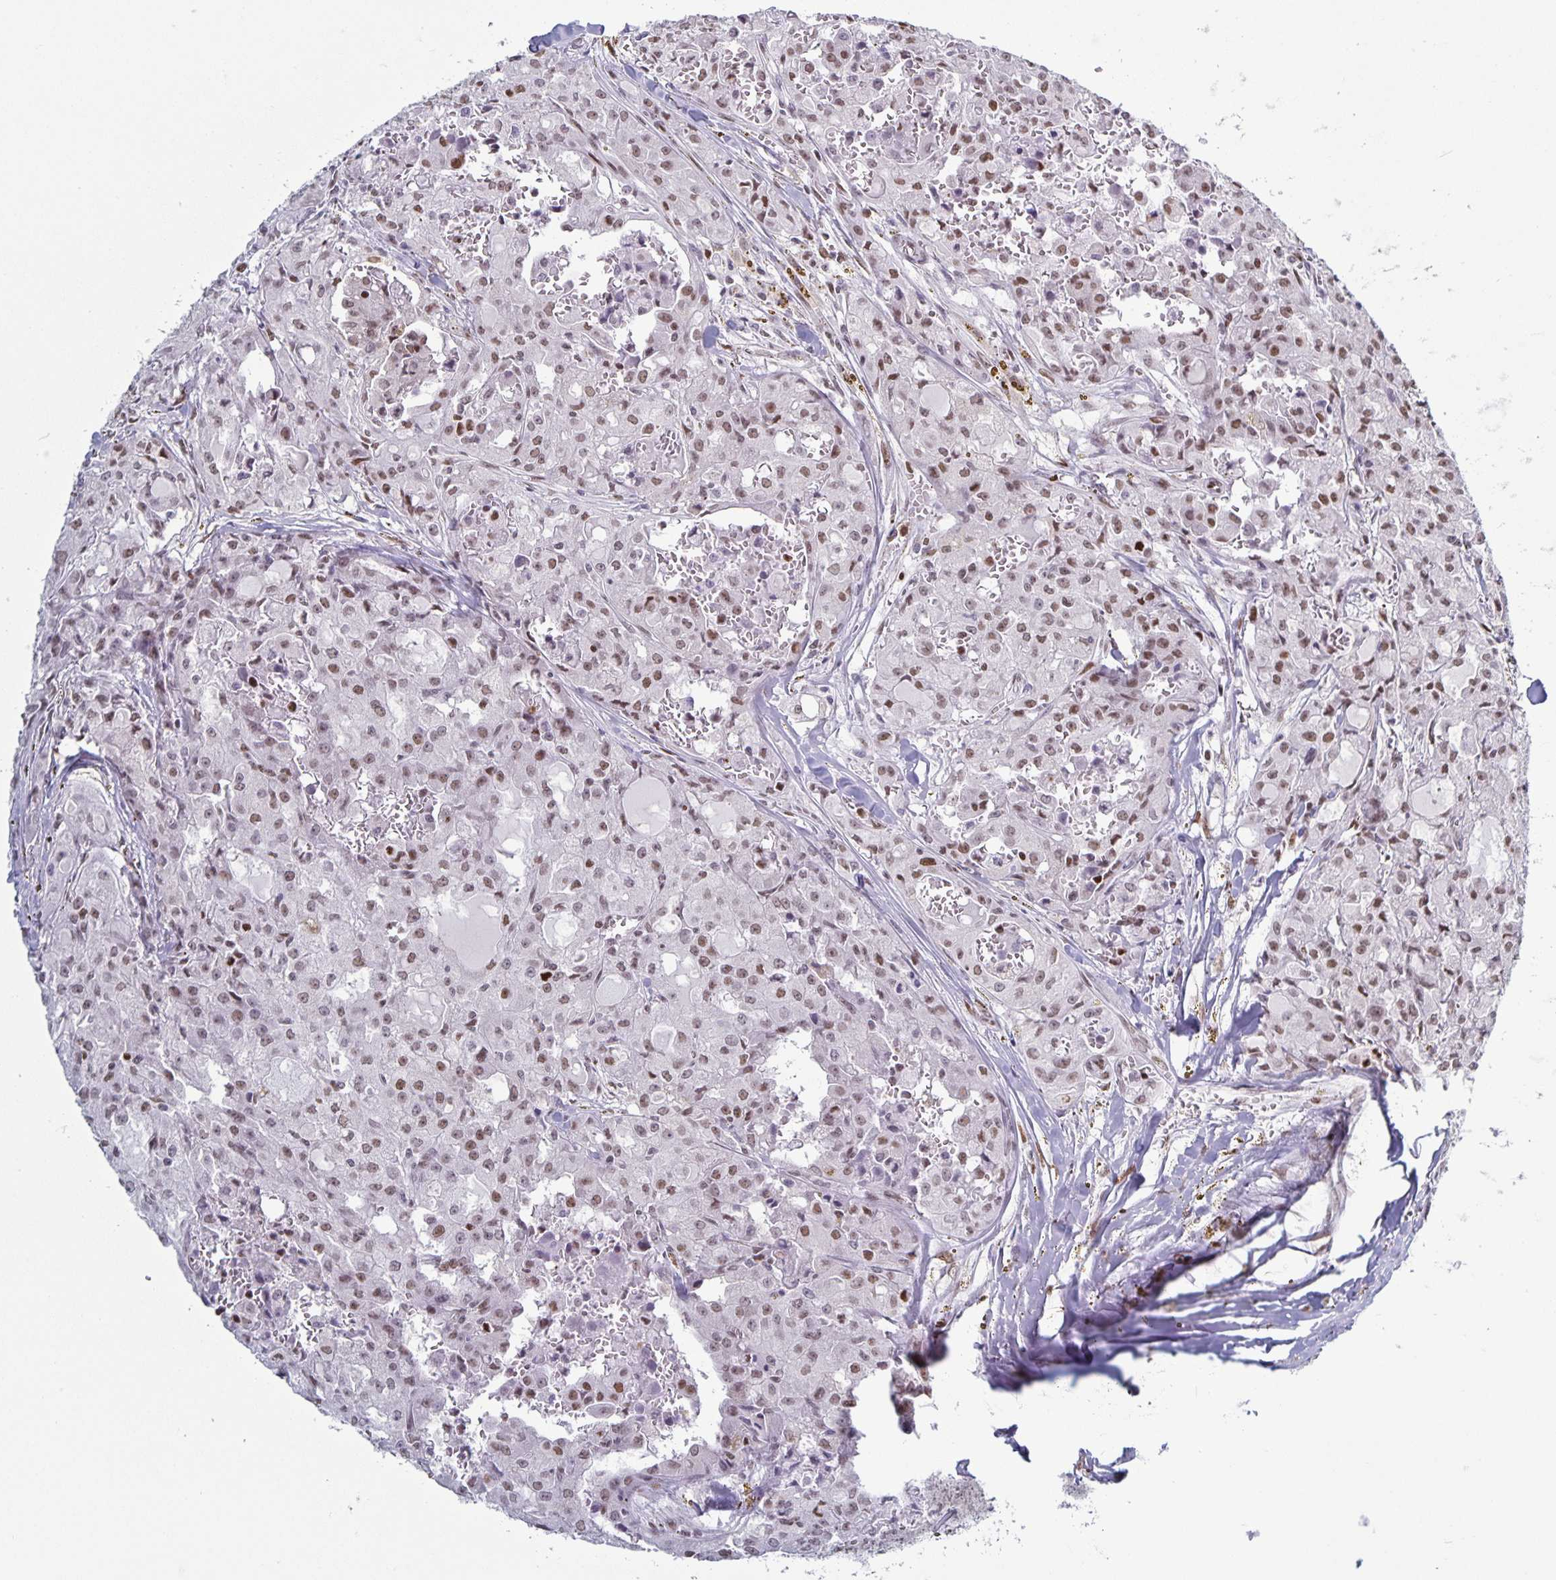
{"staining": {"intensity": "weak", "quantity": "25%-75%", "location": "nuclear"}, "tissue": "head and neck cancer", "cell_type": "Tumor cells", "image_type": "cancer", "snomed": [{"axis": "morphology", "description": "Adenocarcinoma, NOS"}, {"axis": "topography", "description": "Head-Neck"}], "caption": "A brown stain shows weak nuclear expression of a protein in head and neck cancer tumor cells.", "gene": "JUND", "patient": {"sex": "male", "age": 64}}